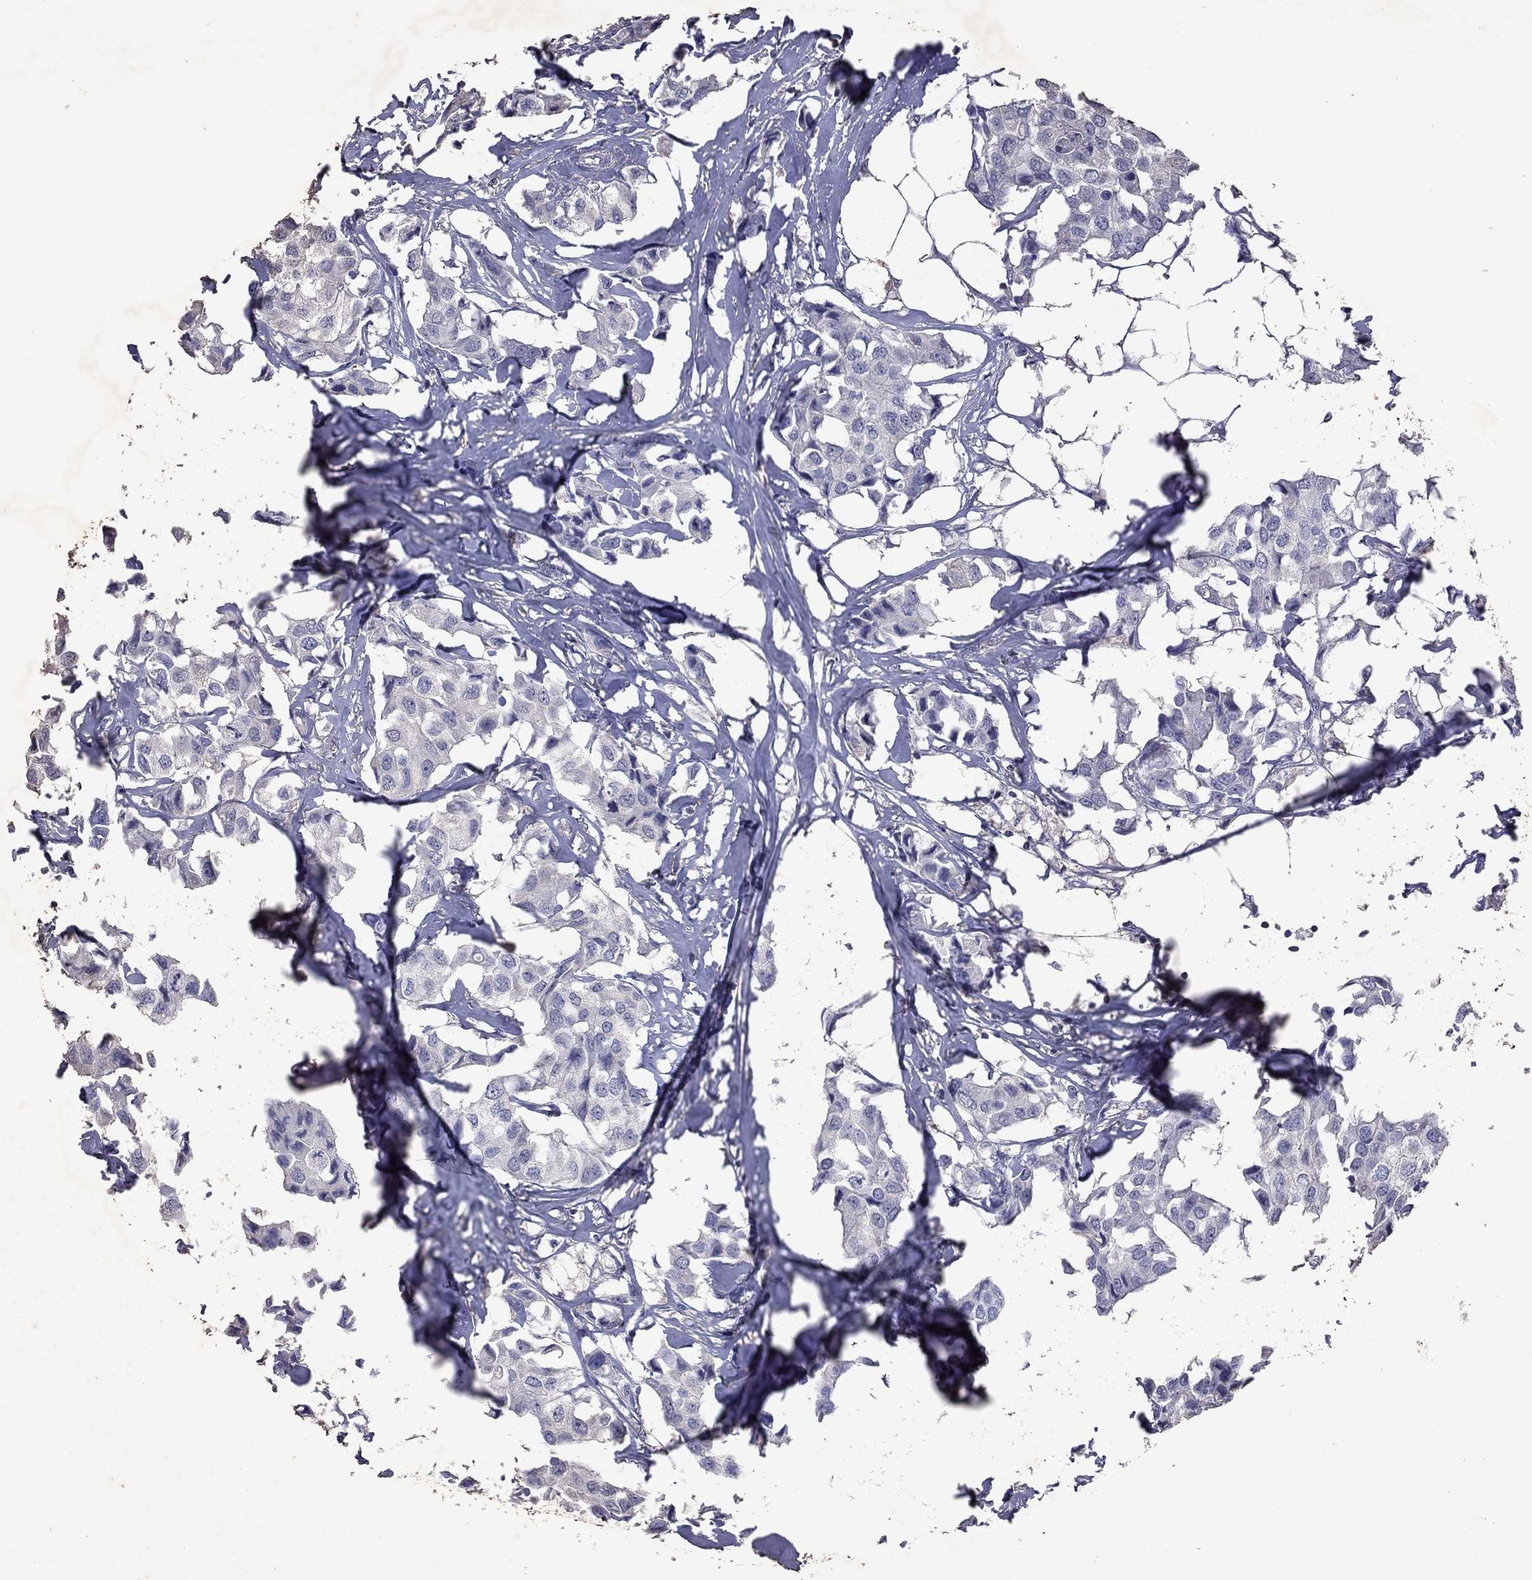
{"staining": {"intensity": "negative", "quantity": "none", "location": "none"}, "tissue": "breast cancer", "cell_type": "Tumor cells", "image_type": "cancer", "snomed": [{"axis": "morphology", "description": "Duct carcinoma"}, {"axis": "topography", "description": "Breast"}], "caption": "DAB (3,3'-diaminobenzidine) immunohistochemical staining of breast cancer shows no significant positivity in tumor cells.", "gene": "IPCEF1", "patient": {"sex": "female", "age": 80}}